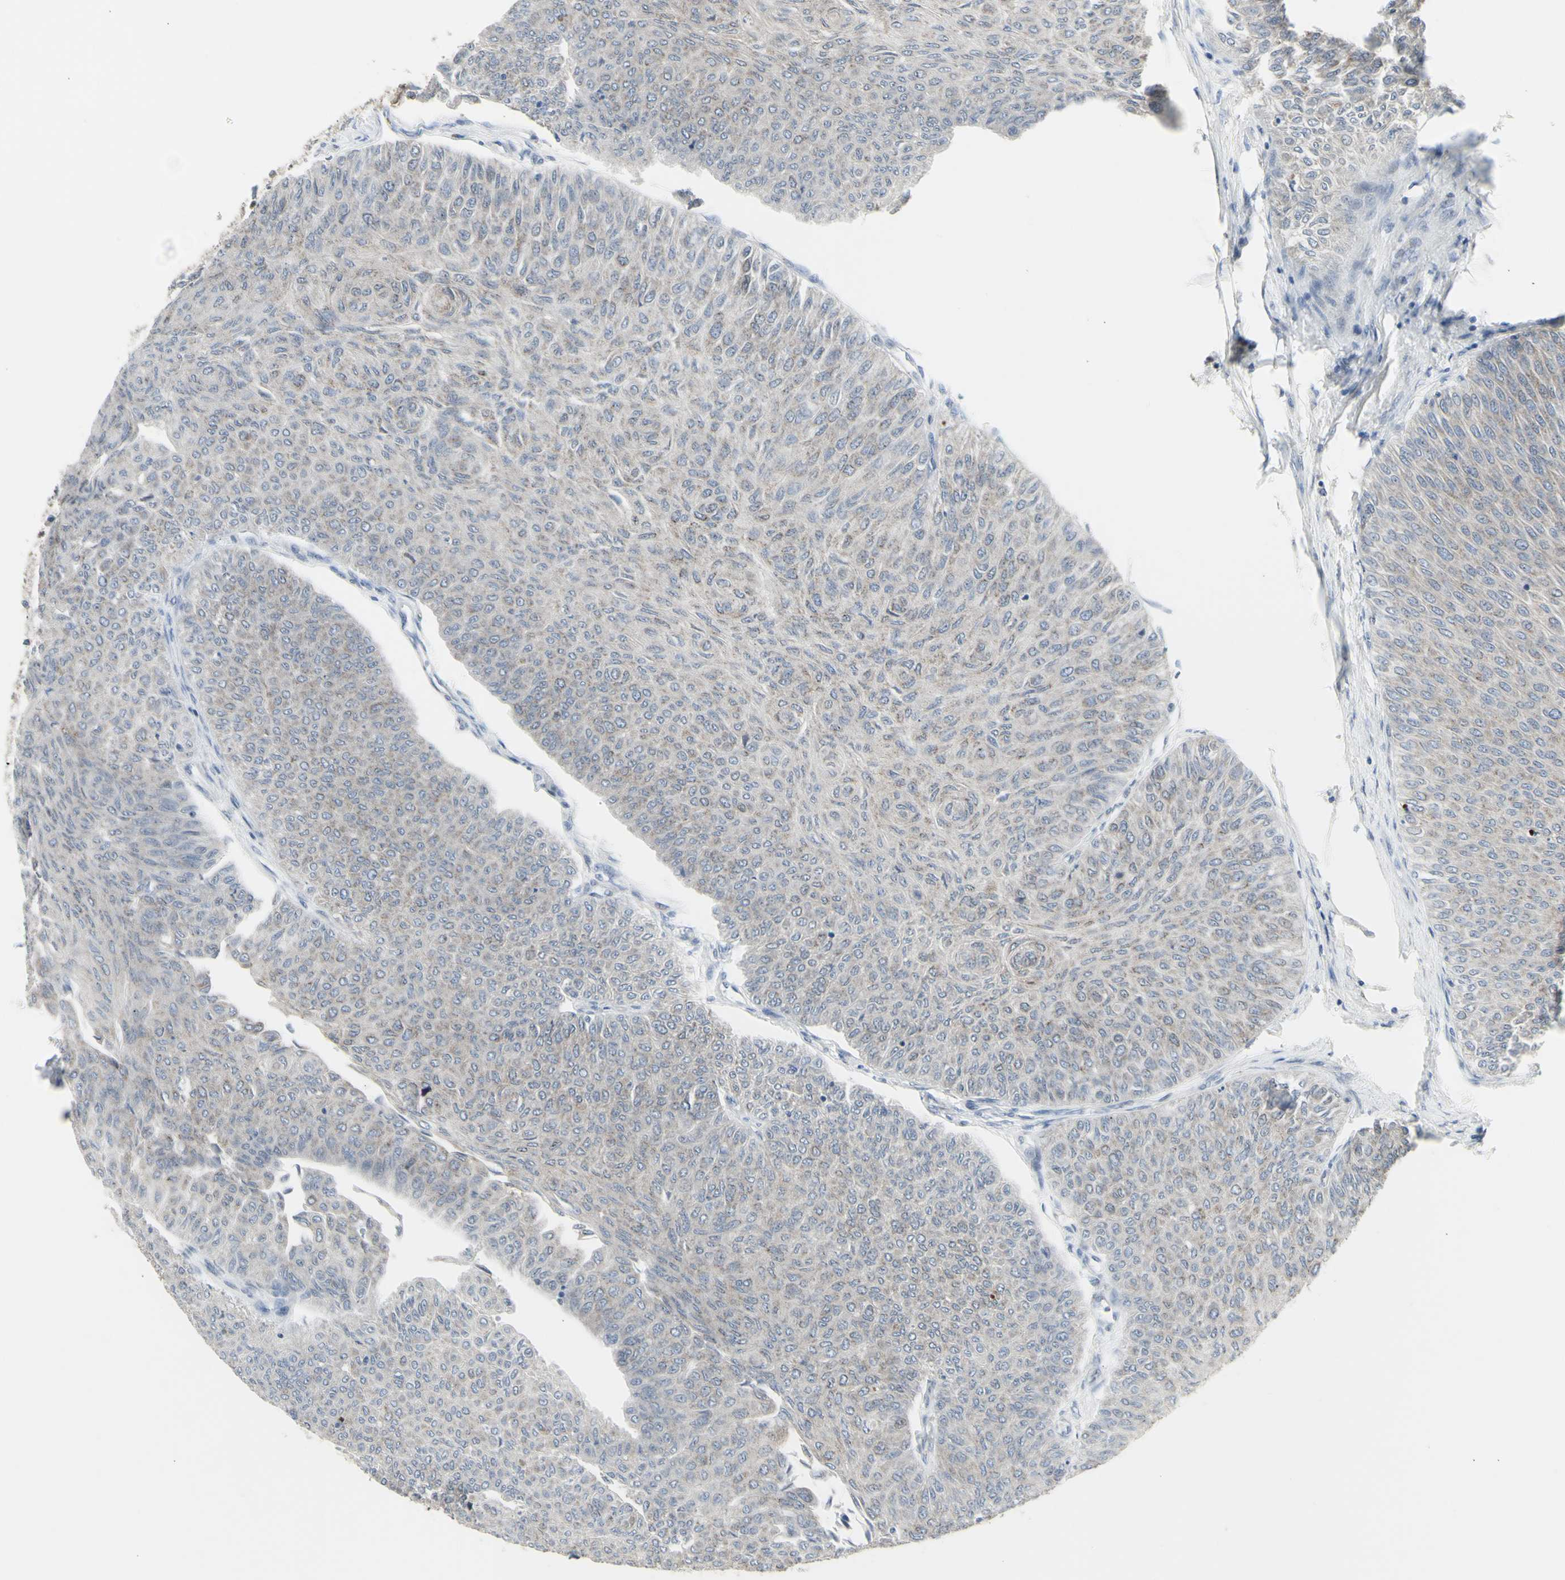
{"staining": {"intensity": "negative", "quantity": "none", "location": "none"}, "tissue": "urothelial cancer", "cell_type": "Tumor cells", "image_type": "cancer", "snomed": [{"axis": "morphology", "description": "Urothelial carcinoma, Low grade"}, {"axis": "topography", "description": "Urinary bladder"}], "caption": "Image shows no significant protein positivity in tumor cells of urothelial cancer.", "gene": "DHRS7B", "patient": {"sex": "male", "age": 78}}